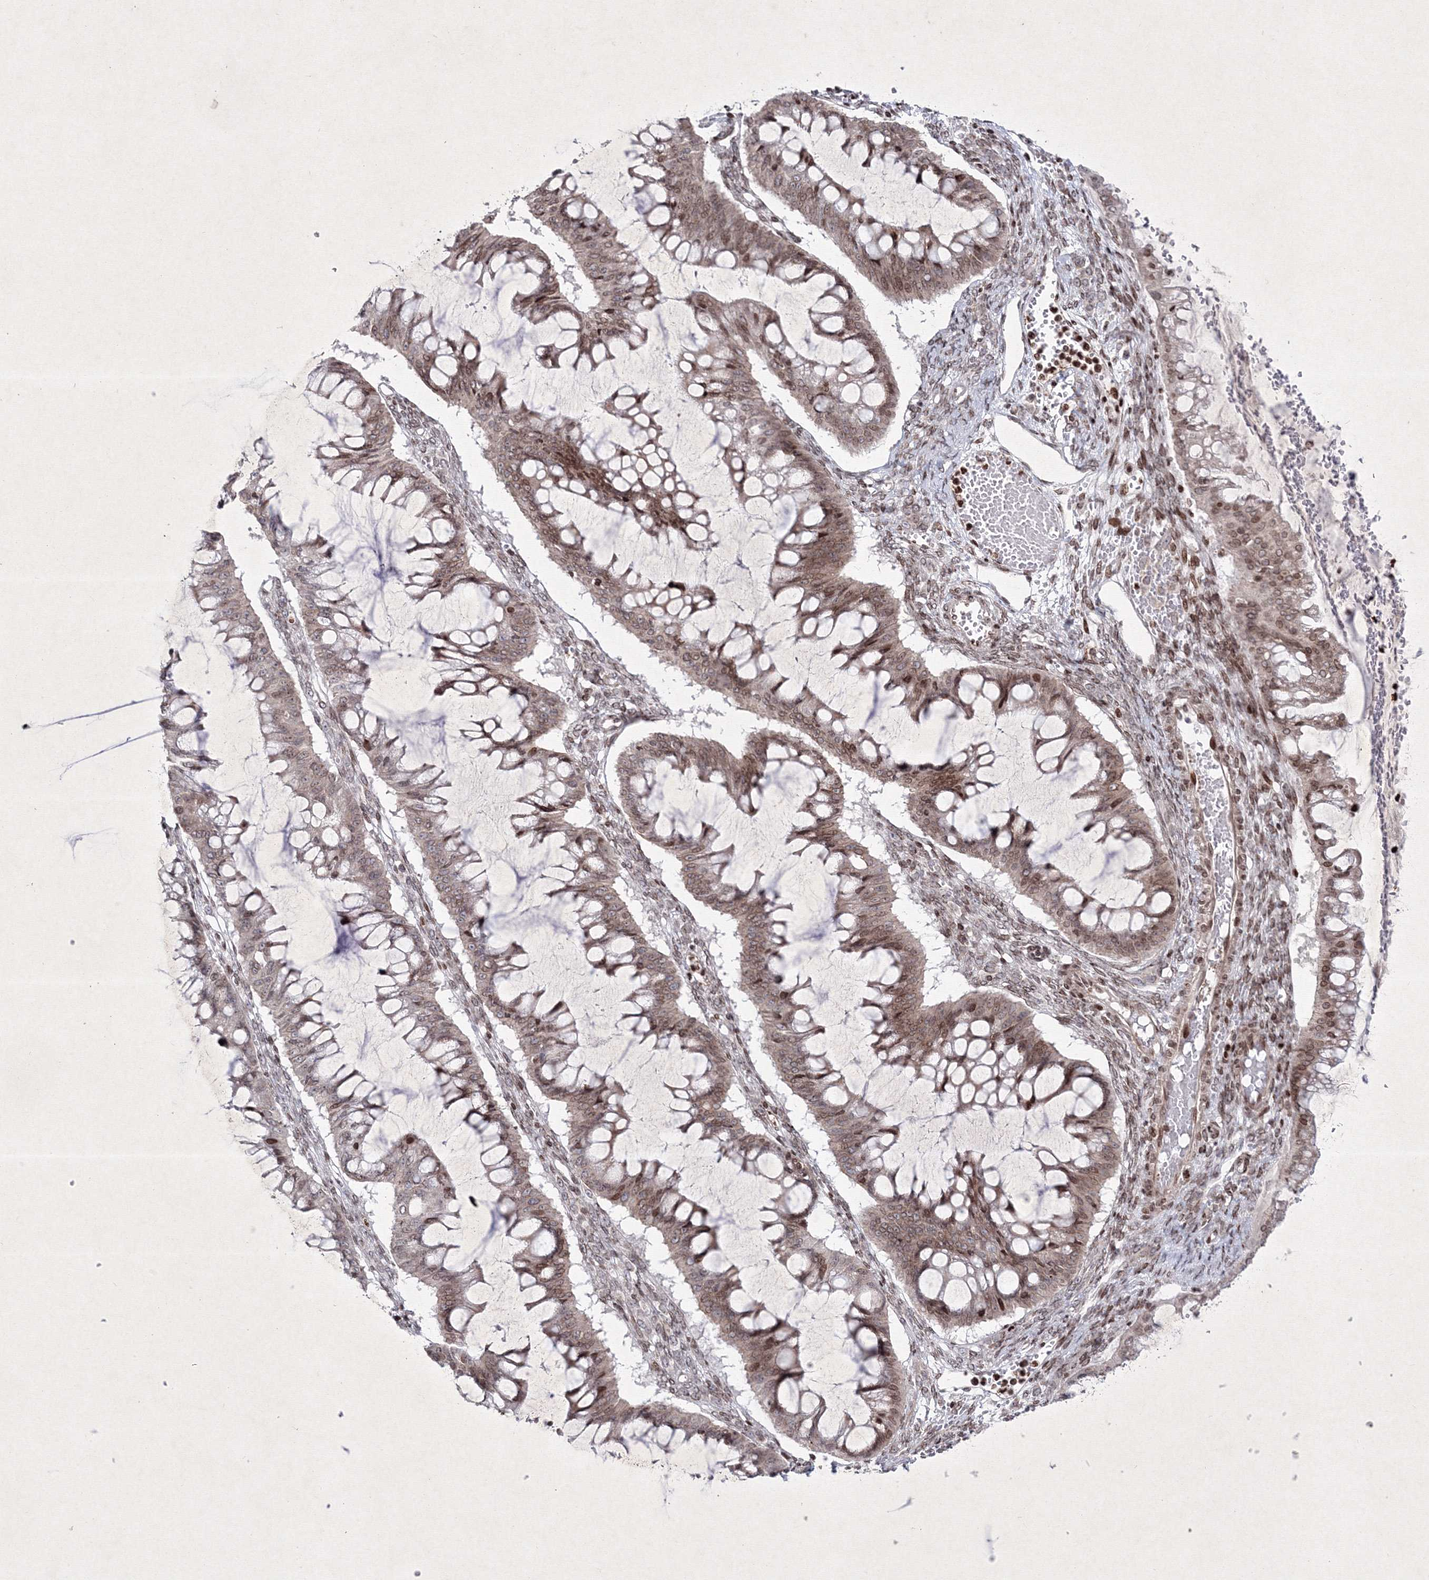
{"staining": {"intensity": "moderate", "quantity": ">75%", "location": "cytoplasmic/membranous,nuclear"}, "tissue": "ovarian cancer", "cell_type": "Tumor cells", "image_type": "cancer", "snomed": [{"axis": "morphology", "description": "Cystadenocarcinoma, mucinous, NOS"}, {"axis": "topography", "description": "Ovary"}], "caption": "Ovarian cancer (mucinous cystadenocarcinoma) stained with a protein marker reveals moderate staining in tumor cells.", "gene": "SMIM29", "patient": {"sex": "female", "age": 73}}